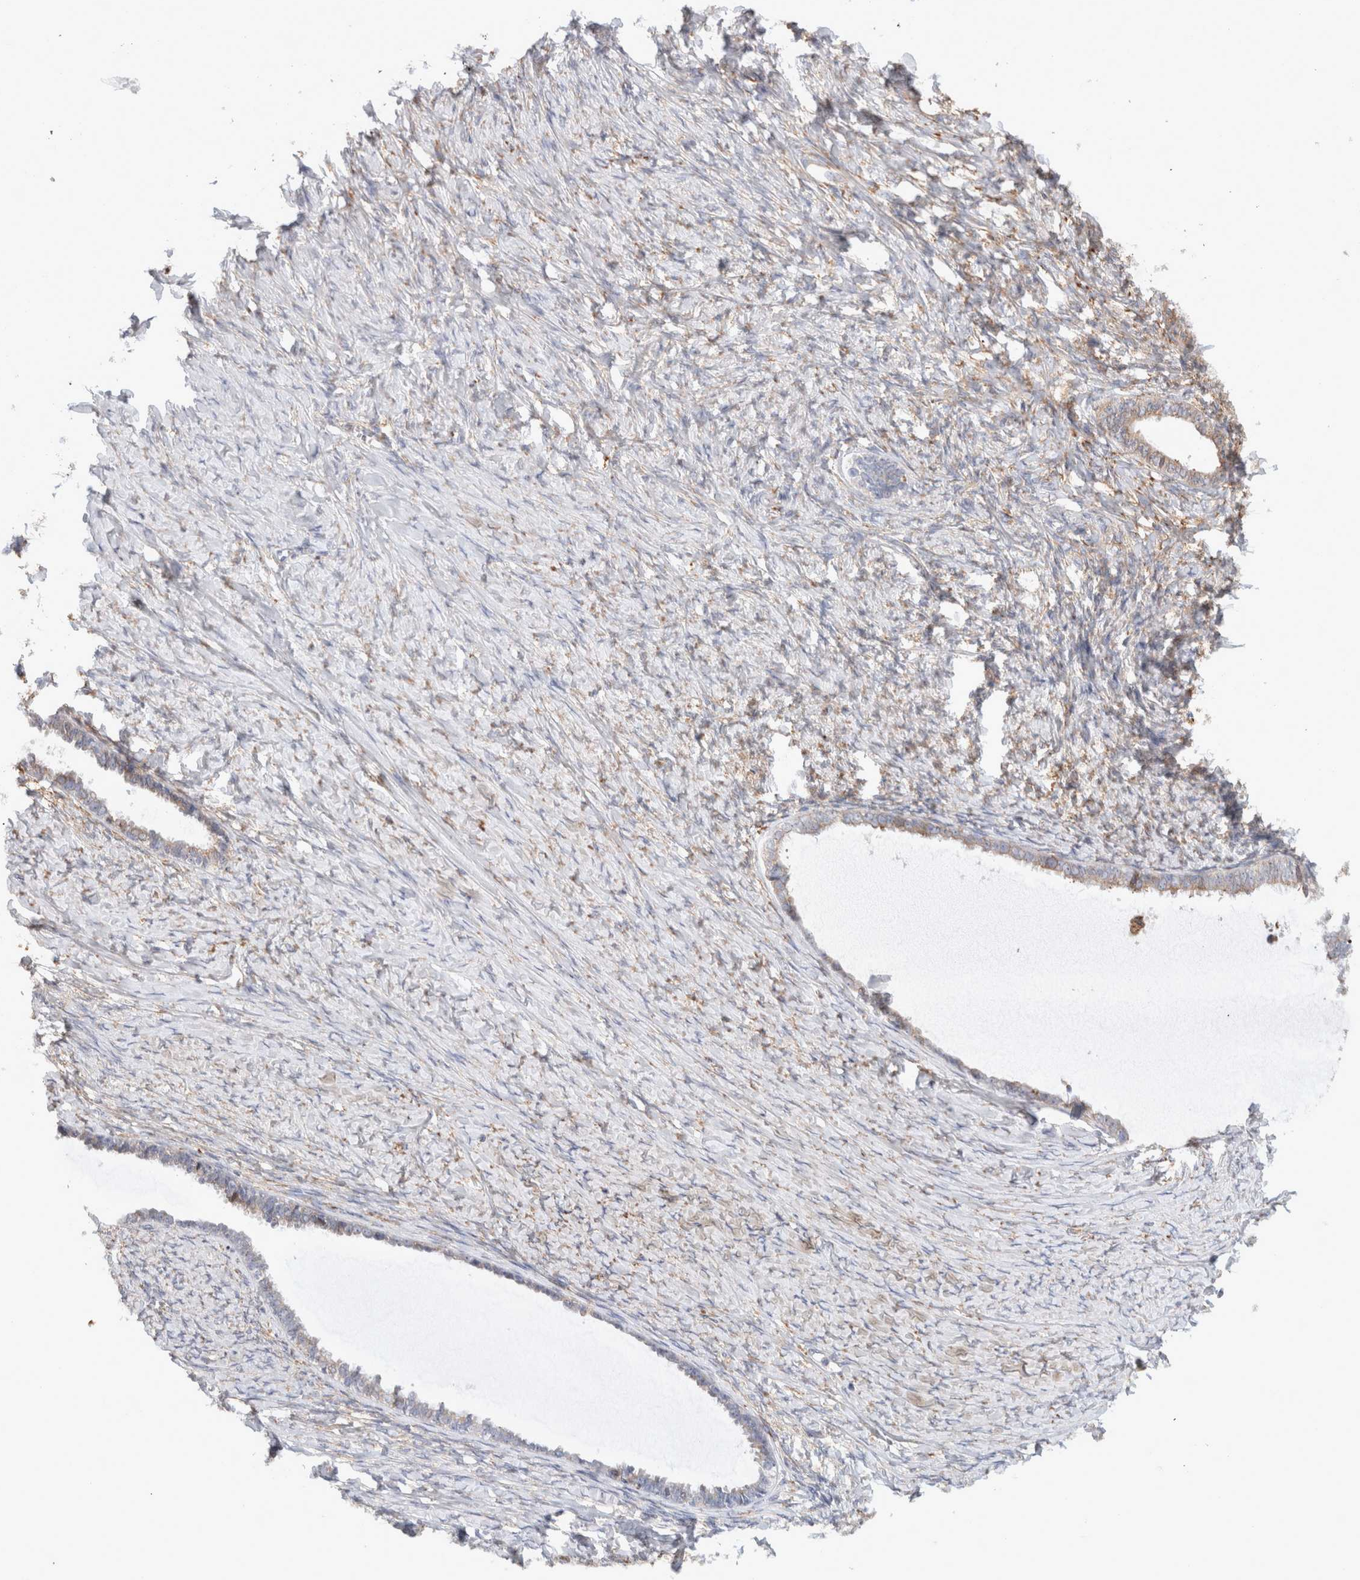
{"staining": {"intensity": "weak", "quantity": "<25%", "location": "cytoplasmic/membranous"}, "tissue": "ovarian cancer", "cell_type": "Tumor cells", "image_type": "cancer", "snomed": [{"axis": "morphology", "description": "Cystadenocarcinoma, serous, NOS"}, {"axis": "topography", "description": "Ovary"}], "caption": "Immunohistochemical staining of human serous cystadenocarcinoma (ovarian) shows no significant expression in tumor cells.", "gene": "P4HA1", "patient": {"sex": "female", "age": 79}}